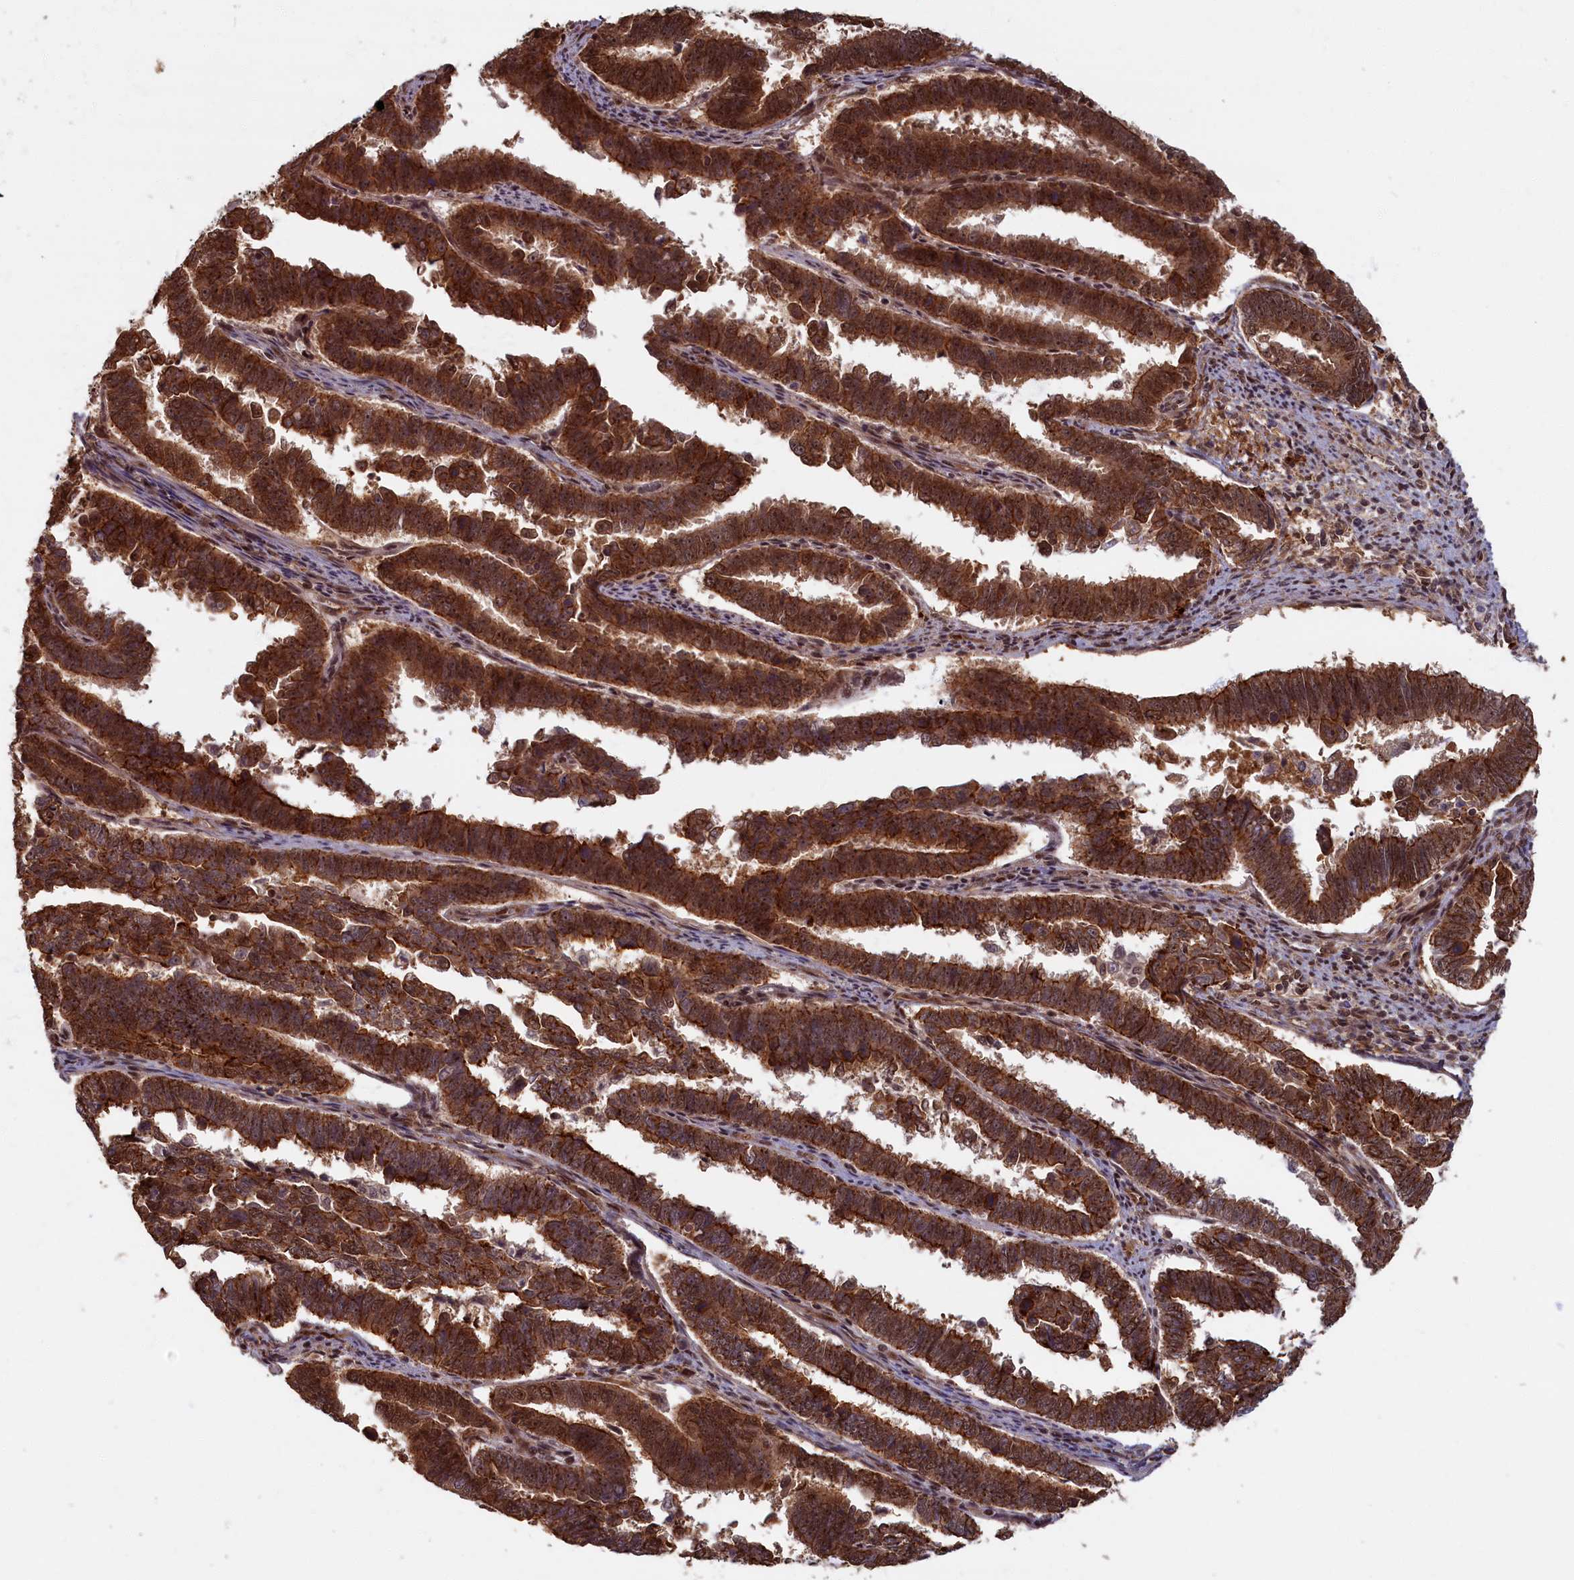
{"staining": {"intensity": "strong", "quantity": ">75%", "location": "cytoplasmic/membranous,nuclear"}, "tissue": "endometrial cancer", "cell_type": "Tumor cells", "image_type": "cancer", "snomed": [{"axis": "morphology", "description": "Adenocarcinoma, NOS"}, {"axis": "topography", "description": "Endometrium"}], "caption": "This photomicrograph shows immunohistochemistry (IHC) staining of human adenocarcinoma (endometrial), with high strong cytoplasmic/membranous and nuclear staining in approximately >75% of tumor cells.", "gene": "HIF3A", "patient": {"sex": "female", "age": 75}}